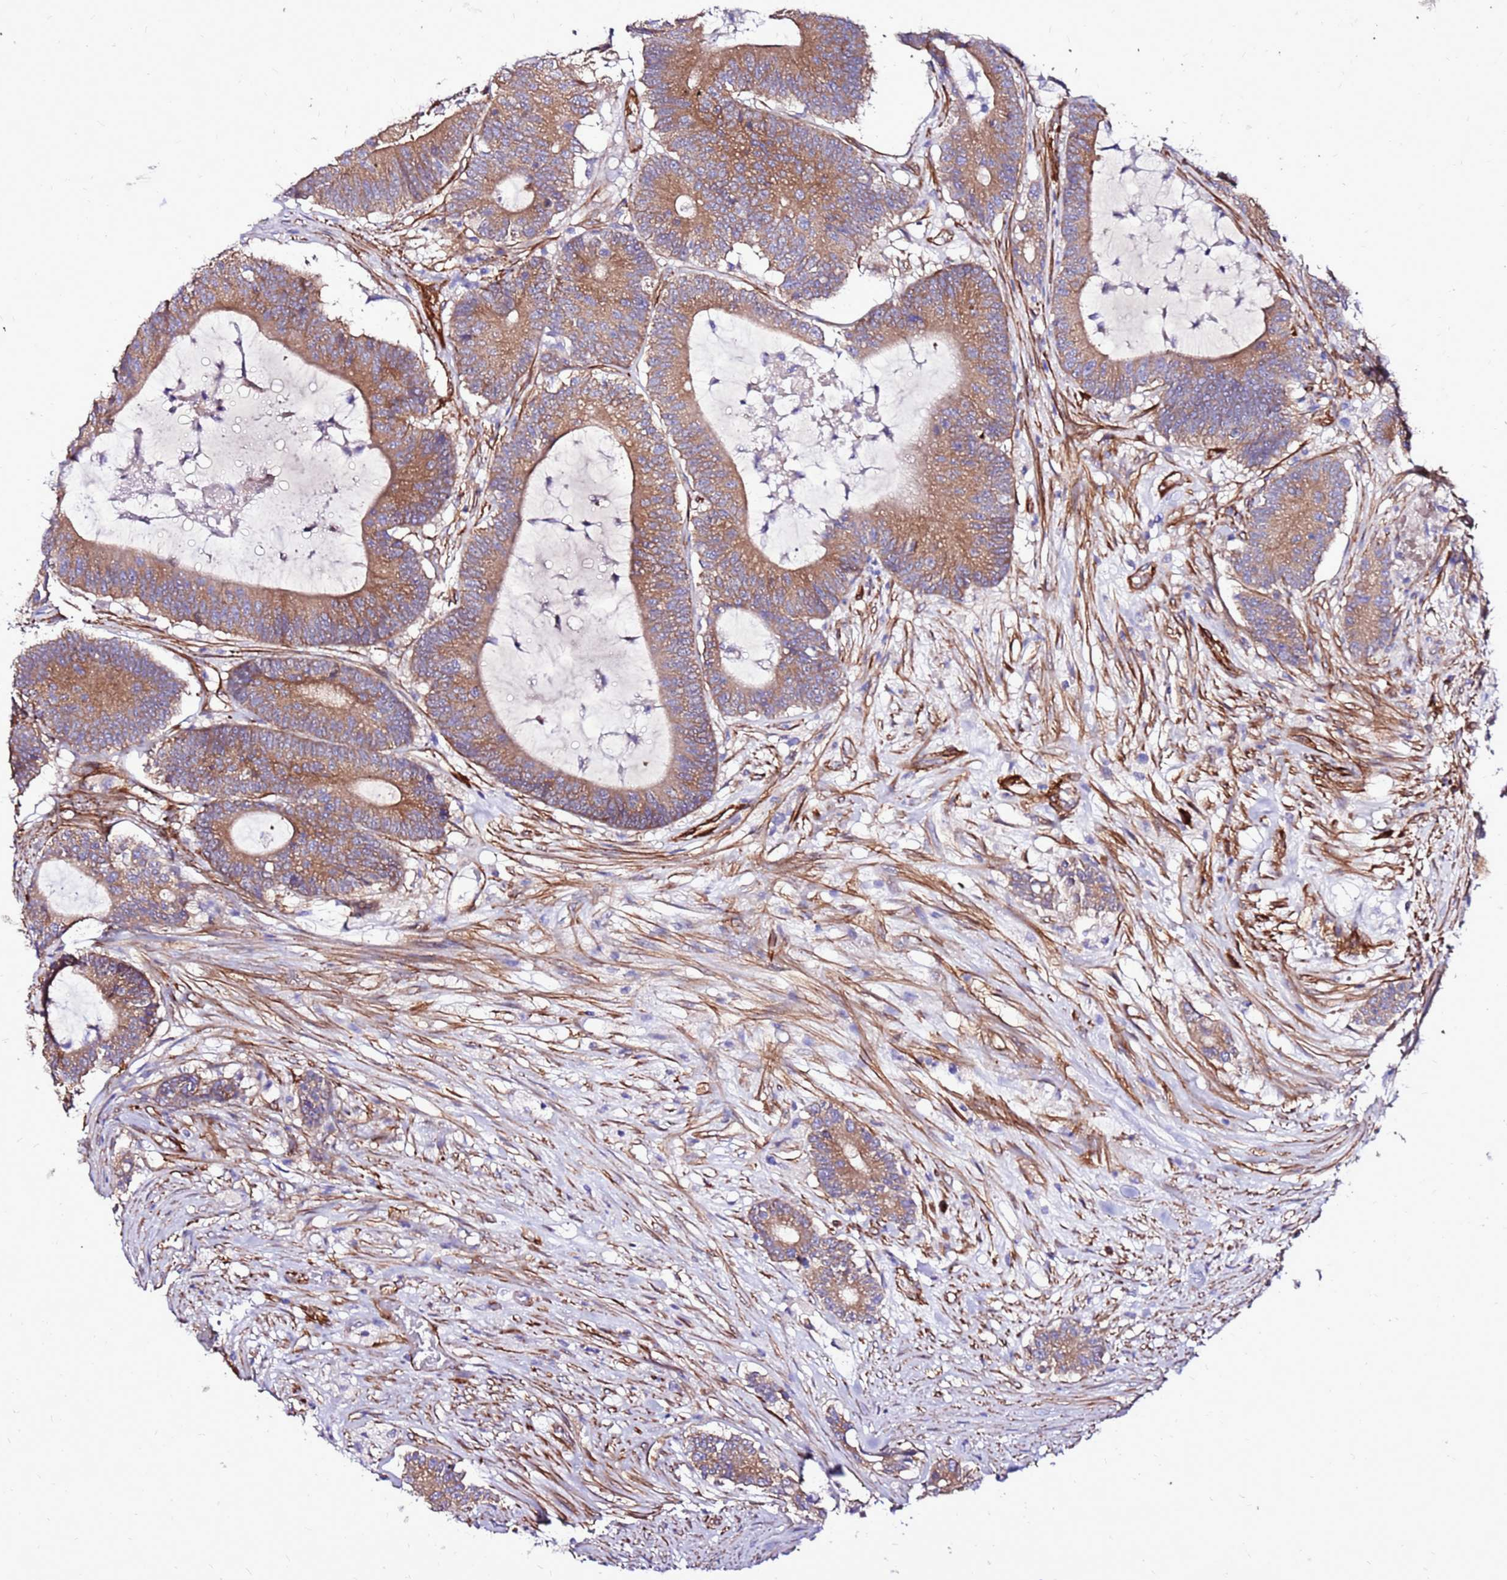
{"staining": {"intensity": "moderate", "quantity": ">75%", "location": "cytoplasmic/membranous"}, "tissue": "colorectal cancer", "cell_type": "Tumor cells", "image_type": "cancer", "snomed": [{"axis": "morphology", "description": "Adenocarcinoma, NOS"}, {"axis": "topography", "description": "Colon"}], "caption": "Immunohistochemistry (IHC) of human colorectal cancer (adenocarcinoma) demonstrates medium levels of moderate cytoplasmic/membranous staining in approximately >75% of tumor cells.", "gene": "EI24", "patient": {"sex": "female", "age": 84}}